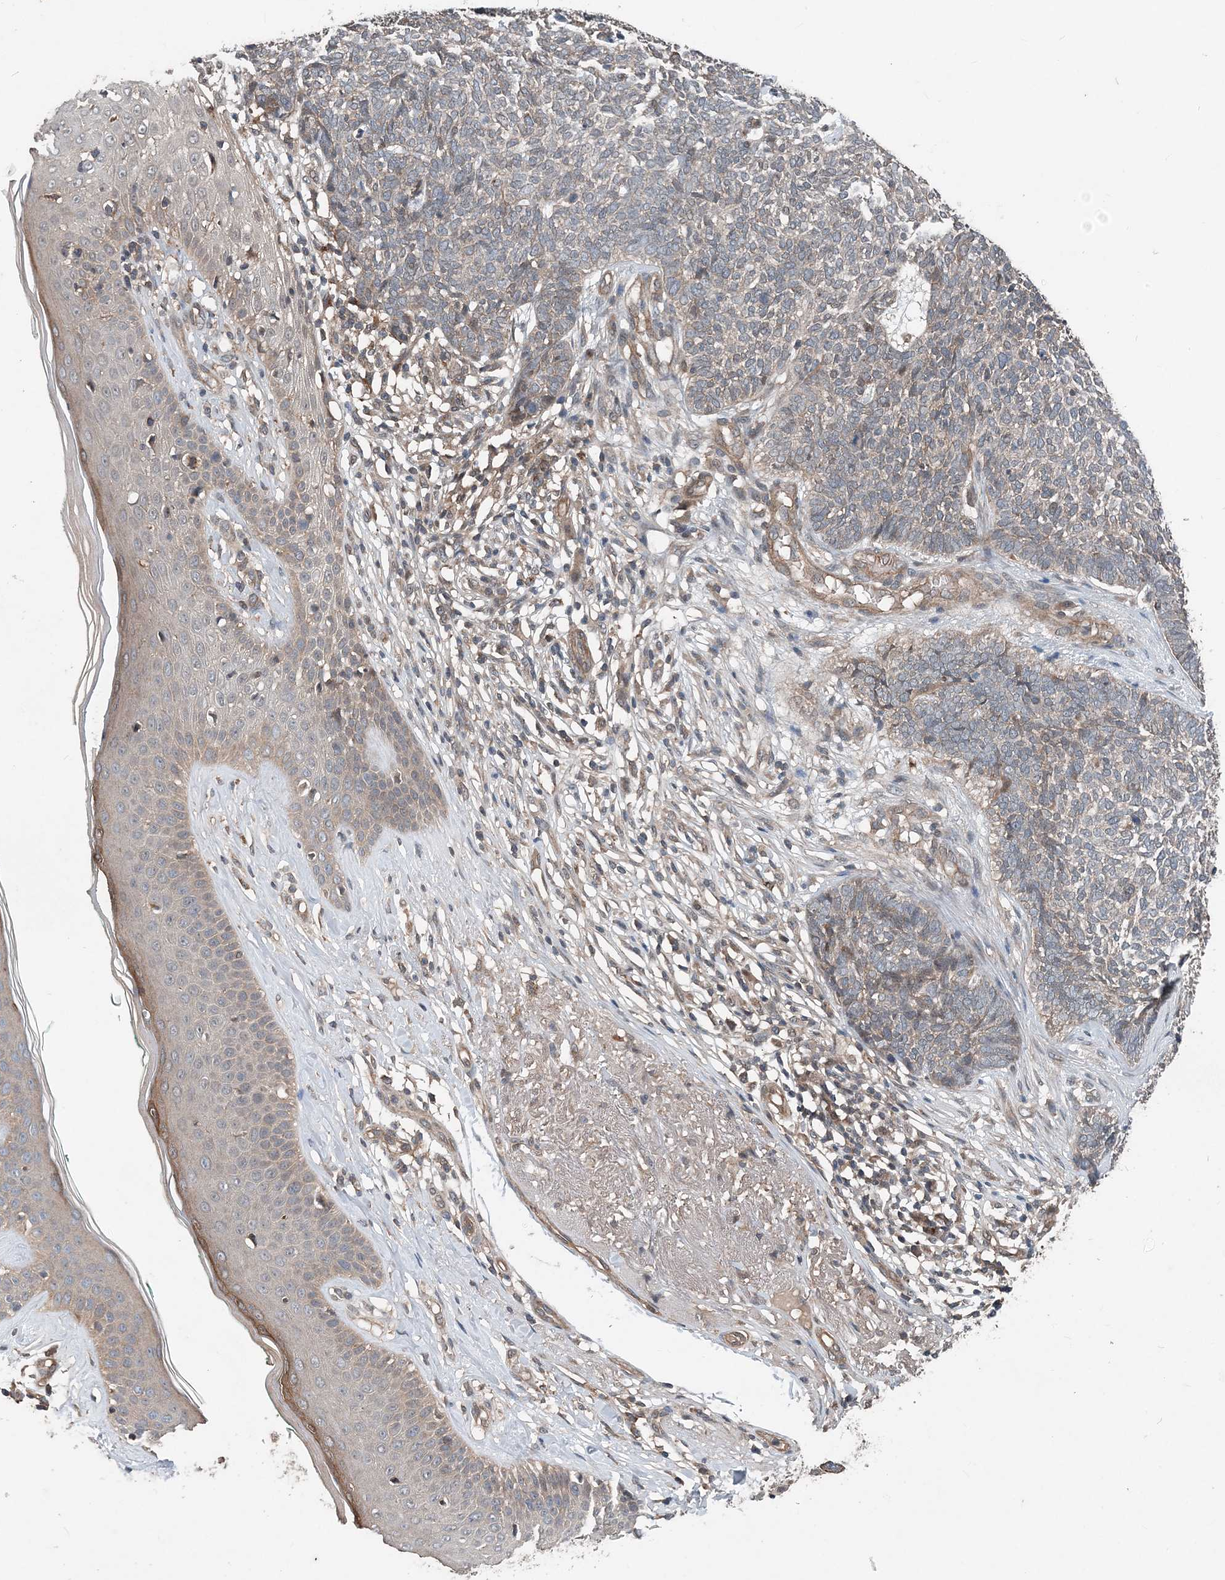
{"staining": {"intensity": "weak", "quantity": "<25%", "location": "cytoplasmic/membranous"}, "tissue": "skin cancer", "cell_type": "Tumor cells", "image_type": "cancer", "snomed": [{"axis": "morphology", "description": "Basal cell carcinoma"}, {"axis": "topography", "description": "Skin"}], "caption": "This photomicrograph is of skin cancer (basal cell carcinoma) stained with IHC to label a protein in brown with the nuclei are counter-stained blue. There is no expression in tumor cells.", "gene": "SMPD3", "patient": {"sex": "female", "age": 84}}